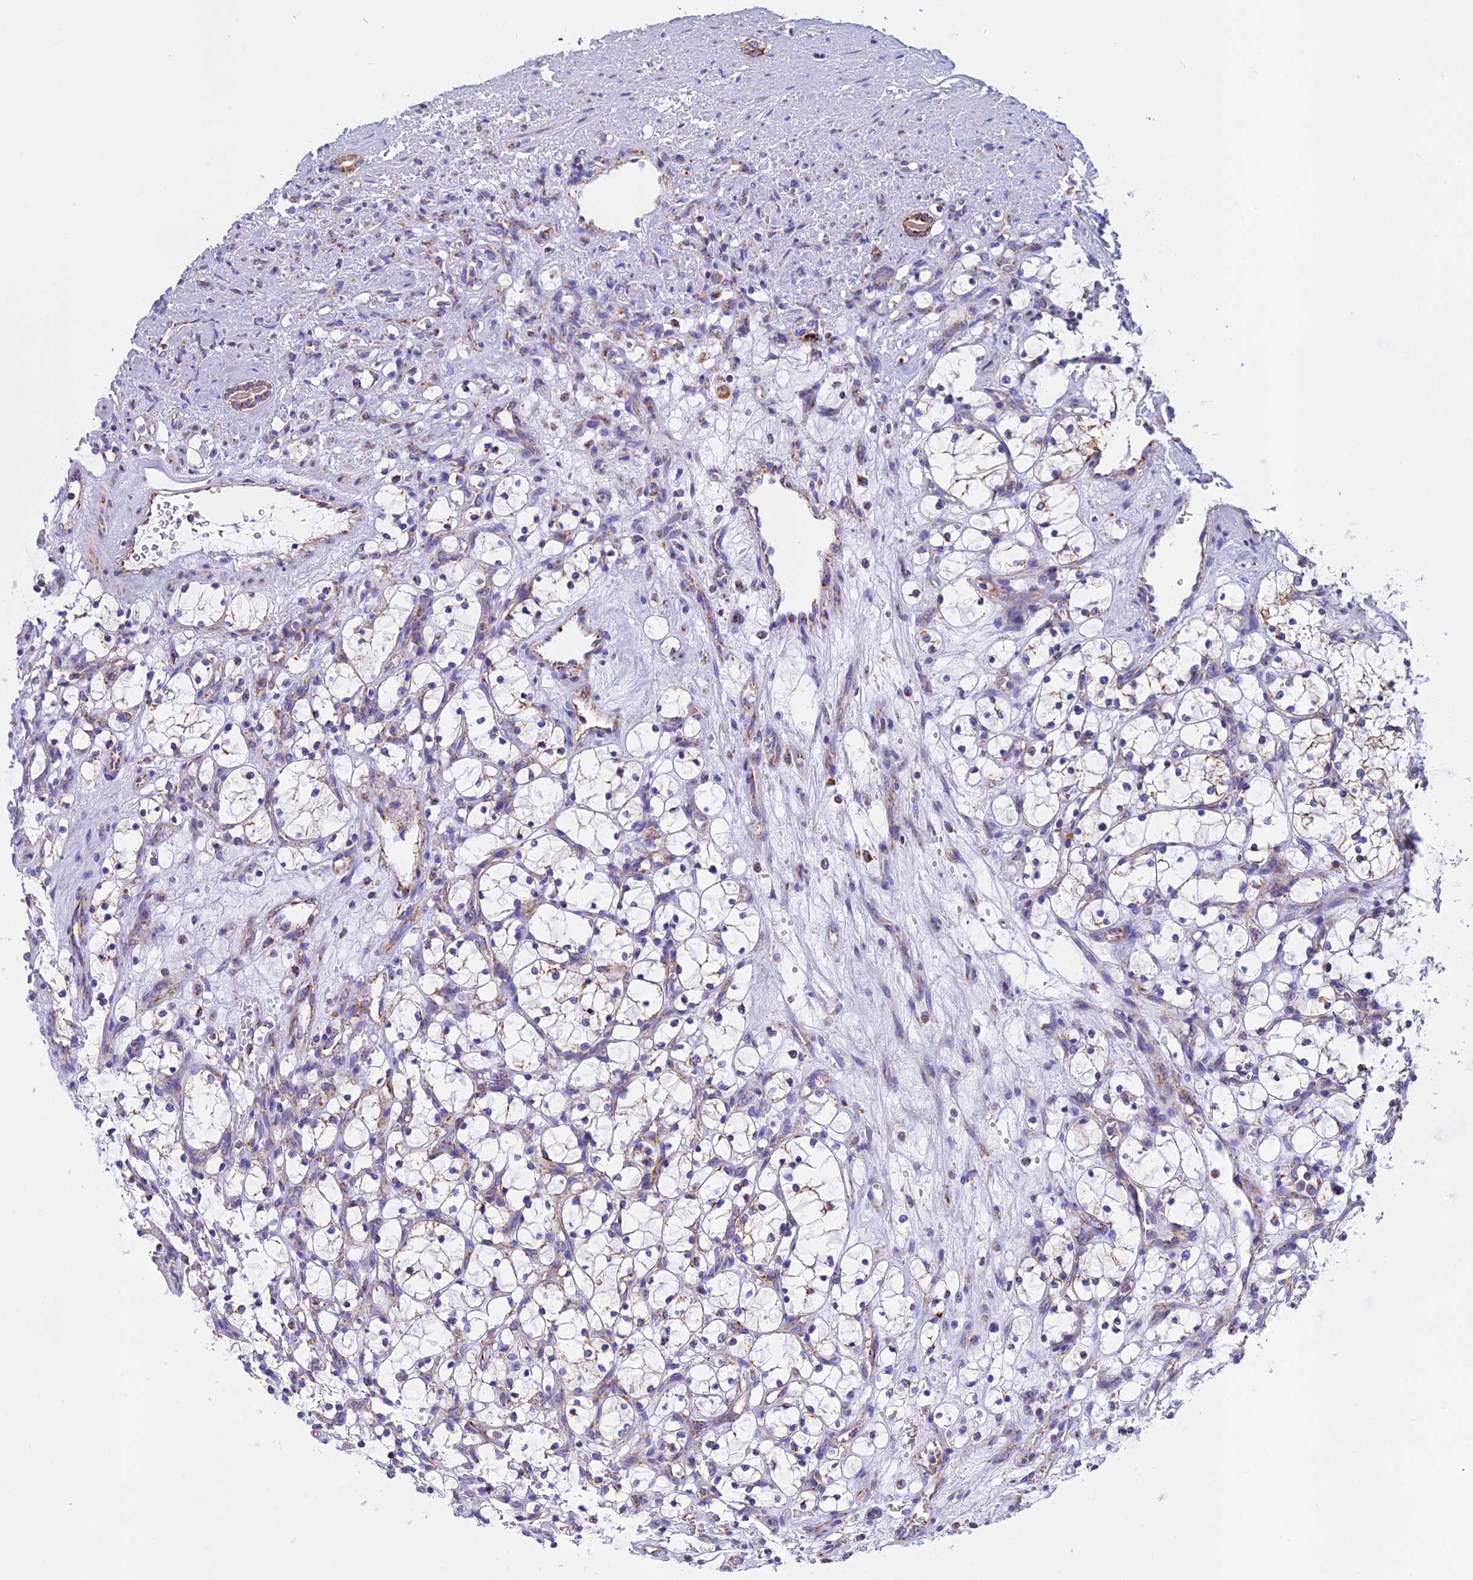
{"staining": {"intensity": "negative", "quantity": "none", "location": "none"}, "tissue": "renal cancer", "cell_type": "Tumor cells", "image_type": "cancer", "snomed": [{"axis": "morphology", "description": "Adenocarcinoma, NOS"}, {"axis": "topography", "description": "Kidney"}], "caption": "An IHC micrograph of adenocarcinoma (renal) is shown. There is no staining in tumor cells of adenocarcinoma (renal). Brightfield microscopy of immunohistochemistry (IHC) stained with DAB (brown) and hematoxylin (blue), captured at high magnification.", "gene": "VDAC2", "patient": {"sex": "female", "age": 69}}